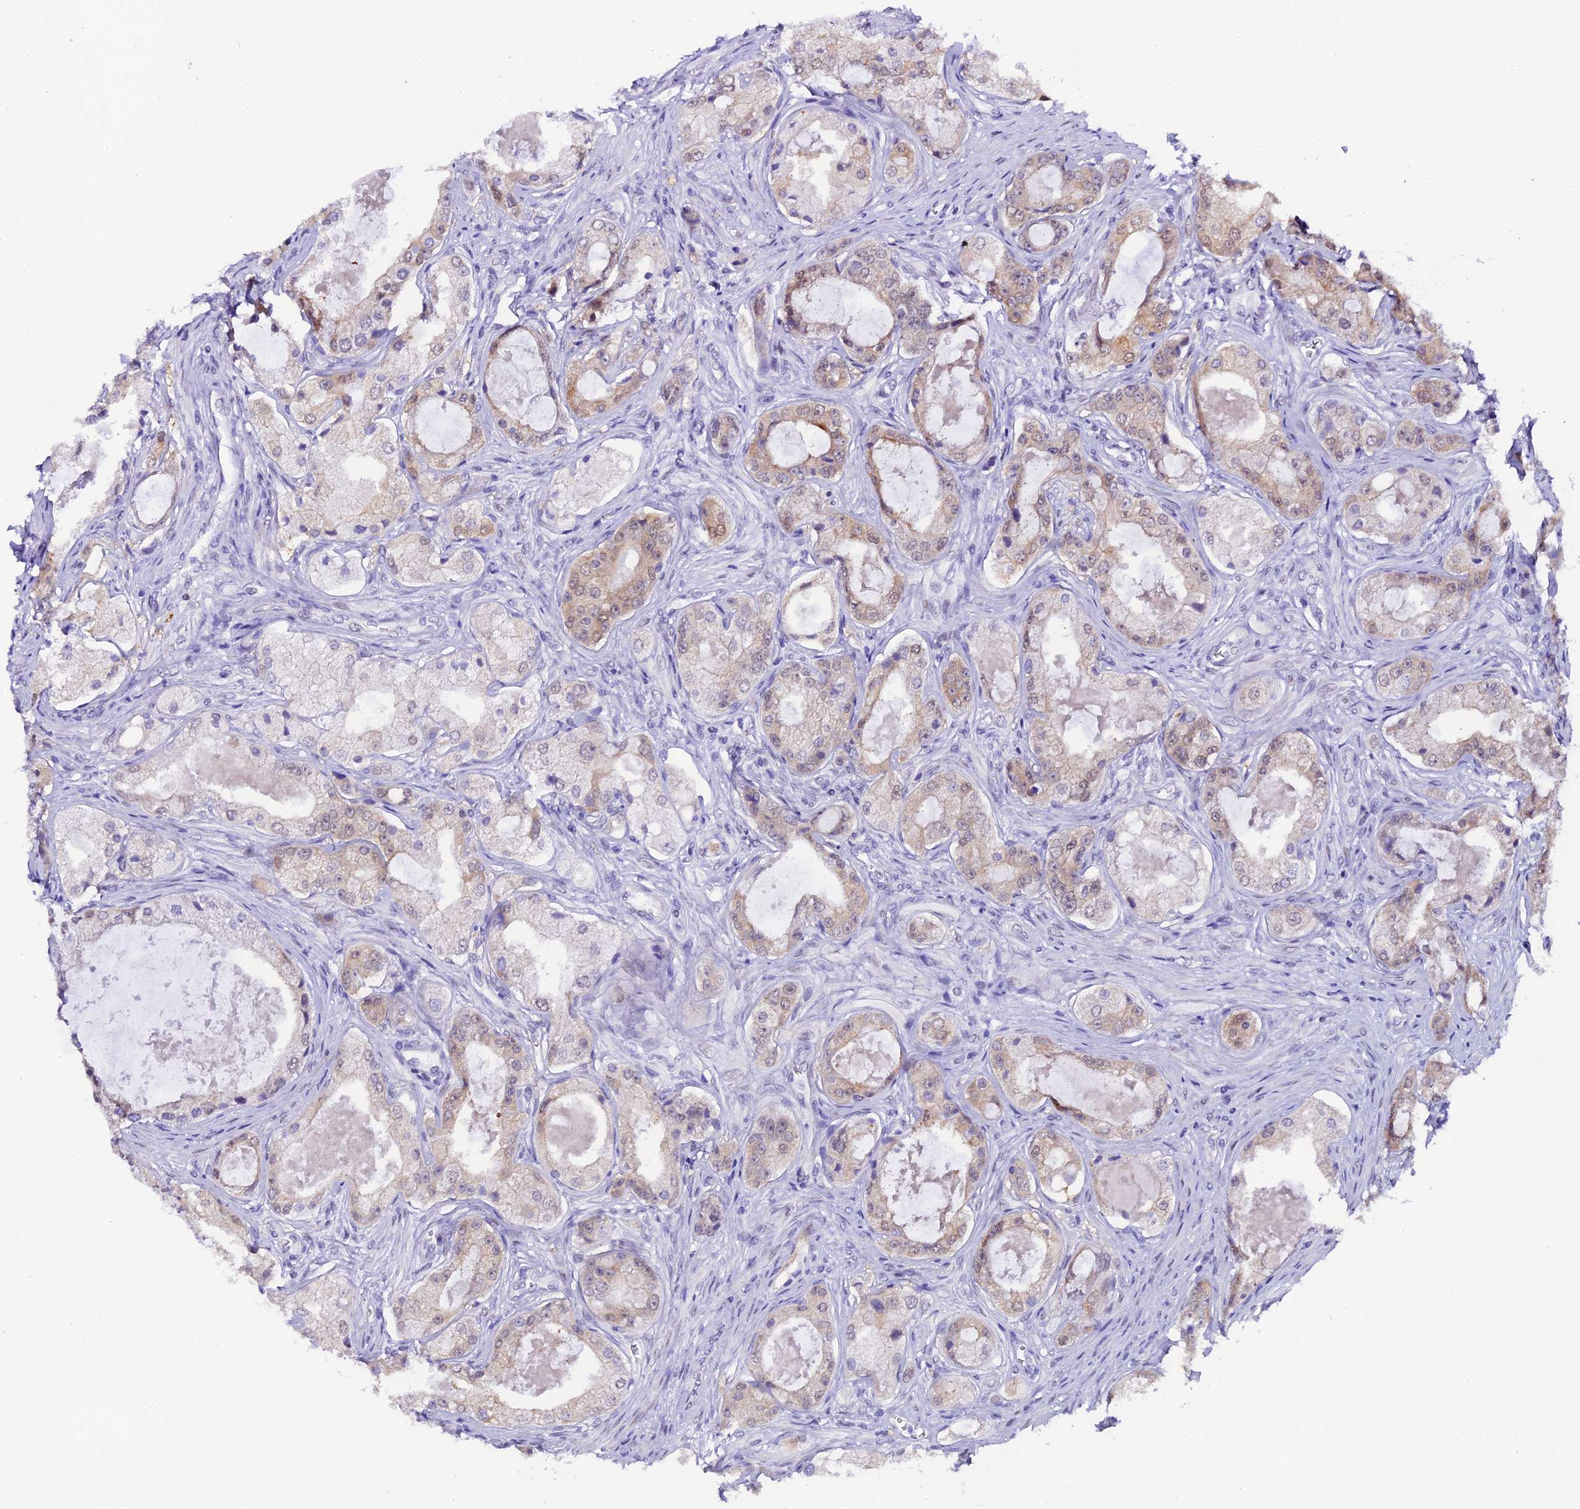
{"staining": {"intensity": "weak", "quantity": "<25%", "location": "cytoplasmic/membranous"}, "tissue": "prostate cancer", "cell_type": "Tumor cells", "image_type": "cancer", "snomed": [{"axis": "morphology", "description": "Adenocarcinoma, Low grade"}, {"axis": "topography", "description": "Prostate"}], "caption": "DAB immunohistochemical staining of human prostate cancer exhibits no significant expression in tumor cells.", "gene": "OSGEP", "patient": {"sex": "male", "age": 68}}